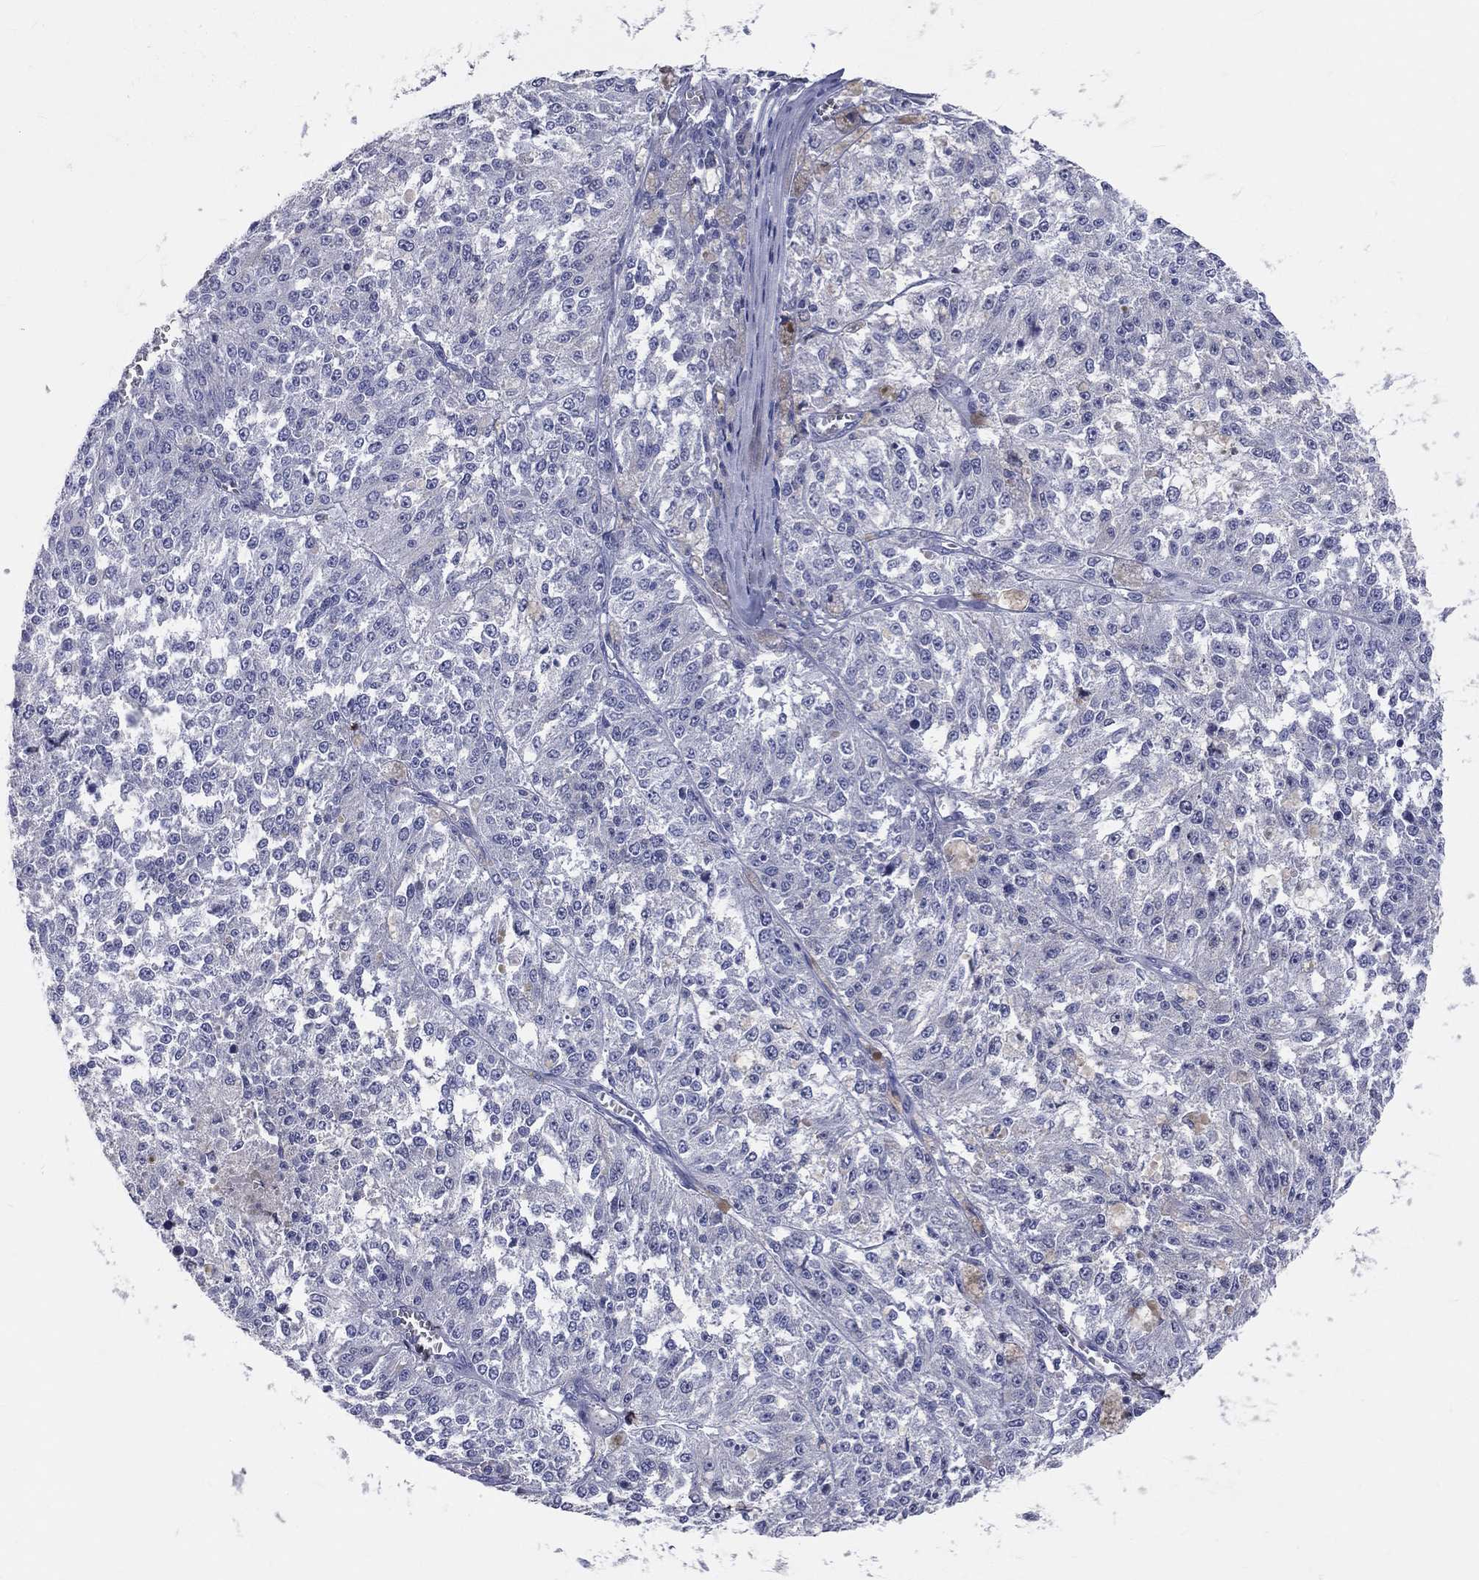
{"staining": {"intensity": "negative", "quantity": "none", "location": "none"}, "tissue": "melanoma", "cell_type": "Tumor cells", "image_type": "cancer", "snomed": [{"axis": "morphology", "description": "Malignant melanoma, Metastatic site"}, {"axis": "topography", "description": "Lymph node"}], "caption": "Tumor cells show no significant positivity in malignant melanoma (metastatic site).", "gene": "LAT", "patient": {"sex": "female", "age": 64}}